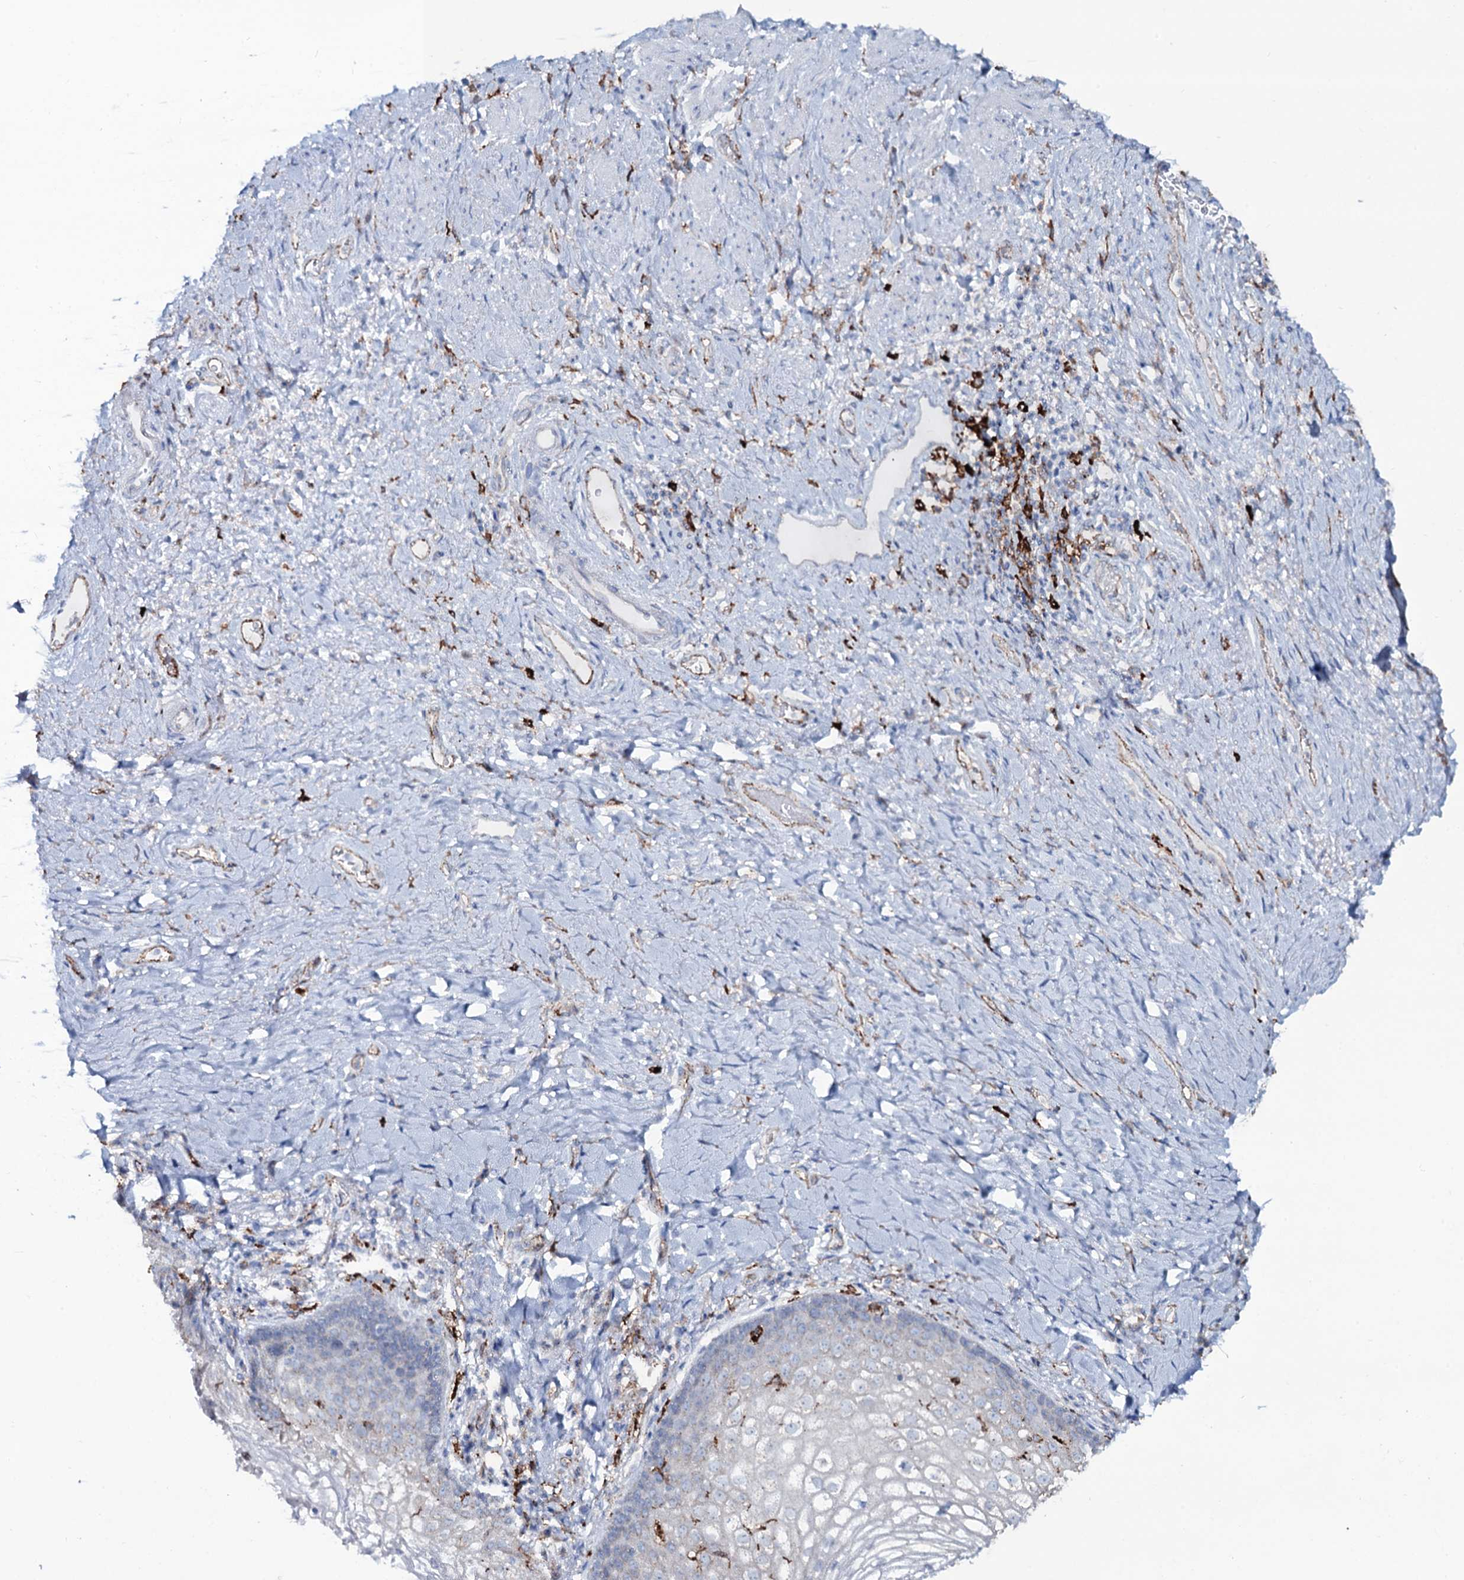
{"staining": {"intensity": "negative", "quantity": "none", "location": "none"}, "tissue": "vagina", "cell_type": "Squamous epithelial cells", "image_type": "normal", "snomed": [{"axis": "morphology", "description": "Normal tissue, NOS"}, {"axis": "topography", "description": "Vagina"}], "caption": "Squamous epithelial cells show no significant expression in normal vagina. The staining is performed using DAB (3,3'-diaminobenzidine) brown chromogen with nuclei counter-stained in using hematoxylin.", "gene": "OSBPL2", "patient": {"sex": "female", "age": 60}}